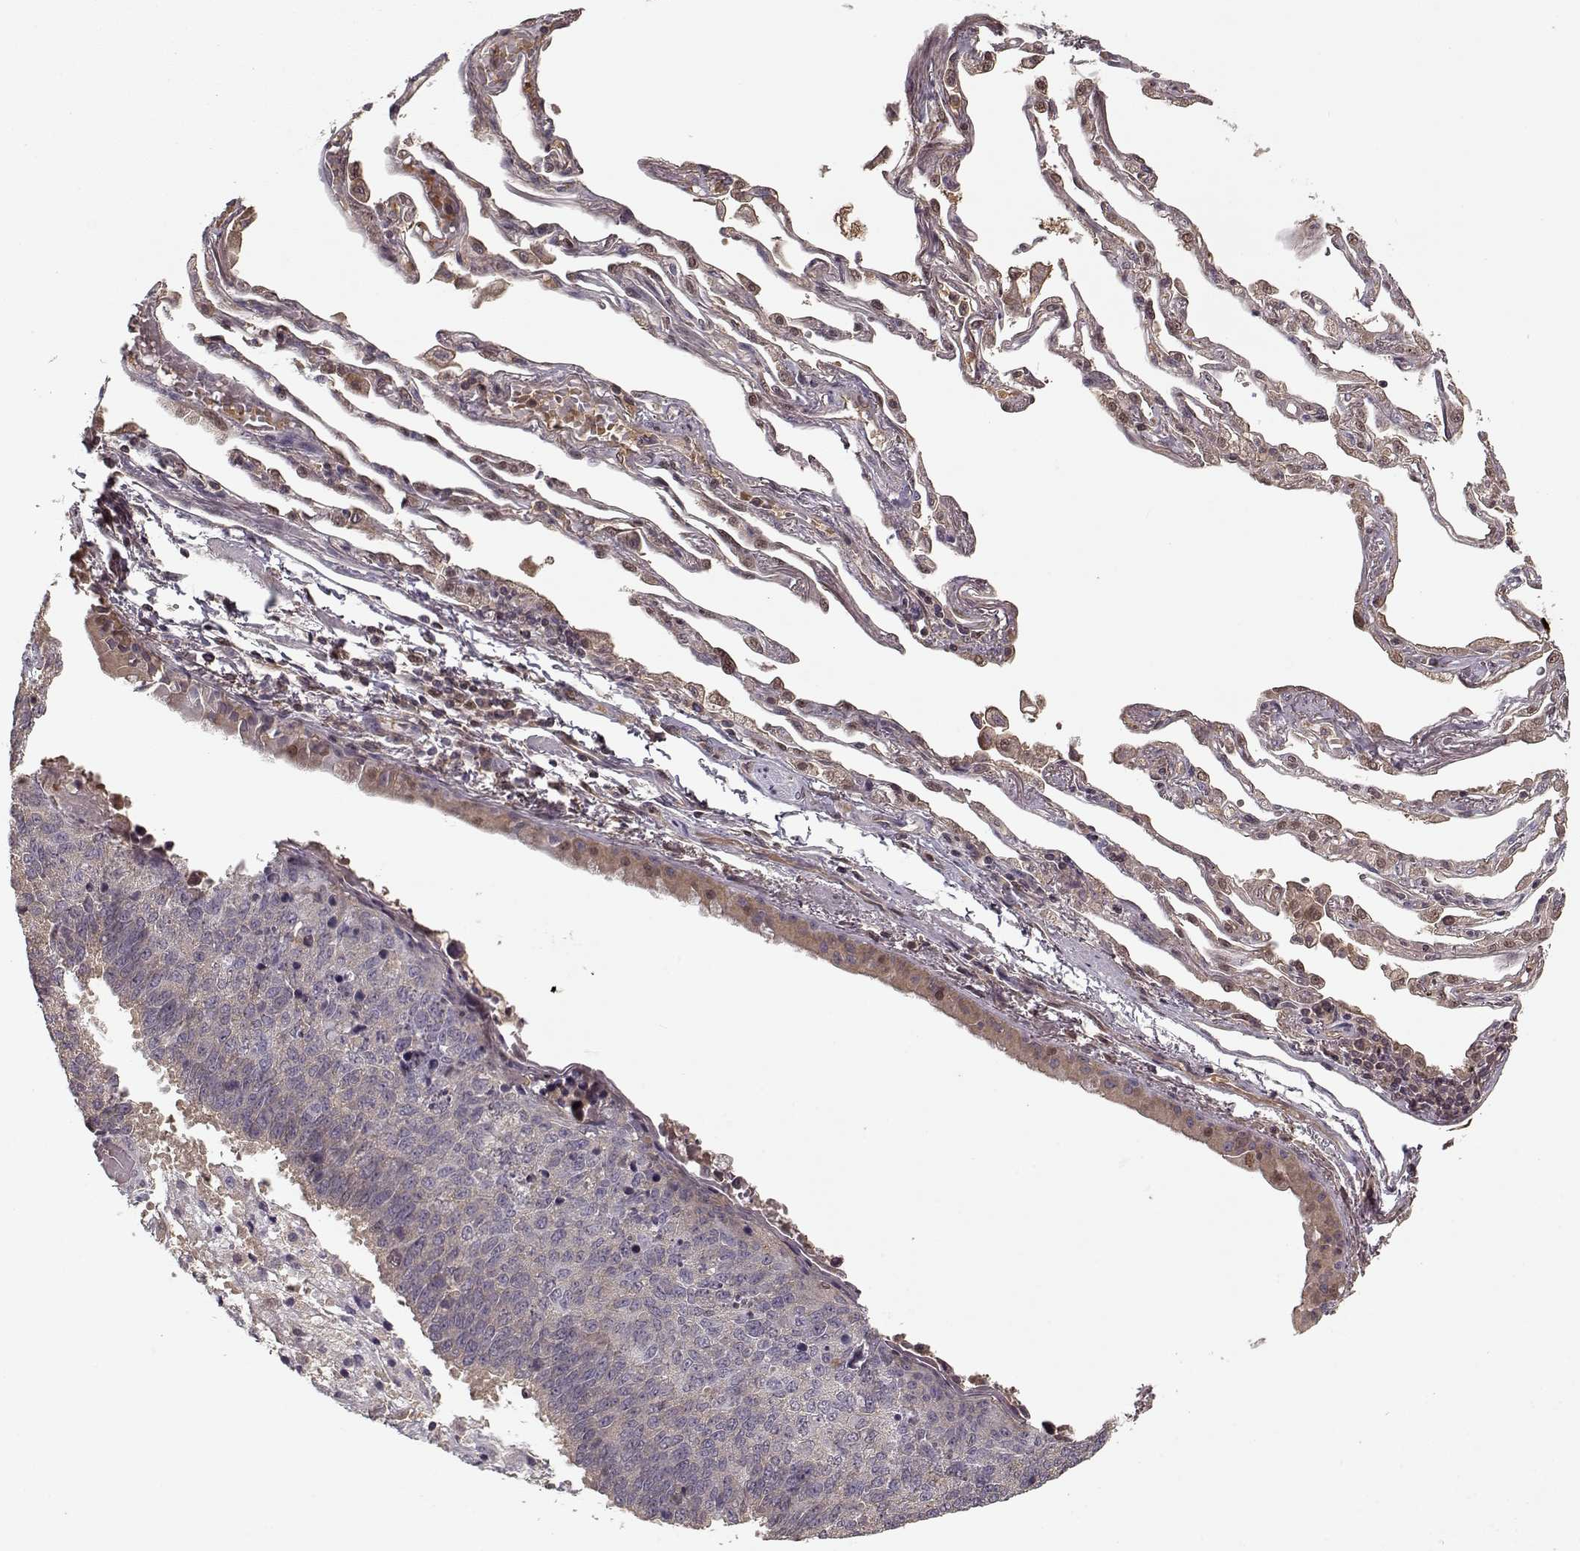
{"staining": {"intensity": "negative", "quantity": "none", "location": "none"}, "tissue": "lung cancer", "cell_type": "Tumor cells", "image_type": "cancer", "snomed": [{"axis": "morphology", "description": "Squamous cell carcinoma, NOS"}, {"axis": "topography", "description": "Lung"}], "caption": "Lung cancer (squamous cell carcinoma) was stained to show a protein in brown. There is no significant positivity in tumor cells. (Brightfield microscopy of DAB (3,3'-diaminobenzidine) IHC at high magnification).", "gene": "AFM", "patient": {"sex": "male", "age": 73}}